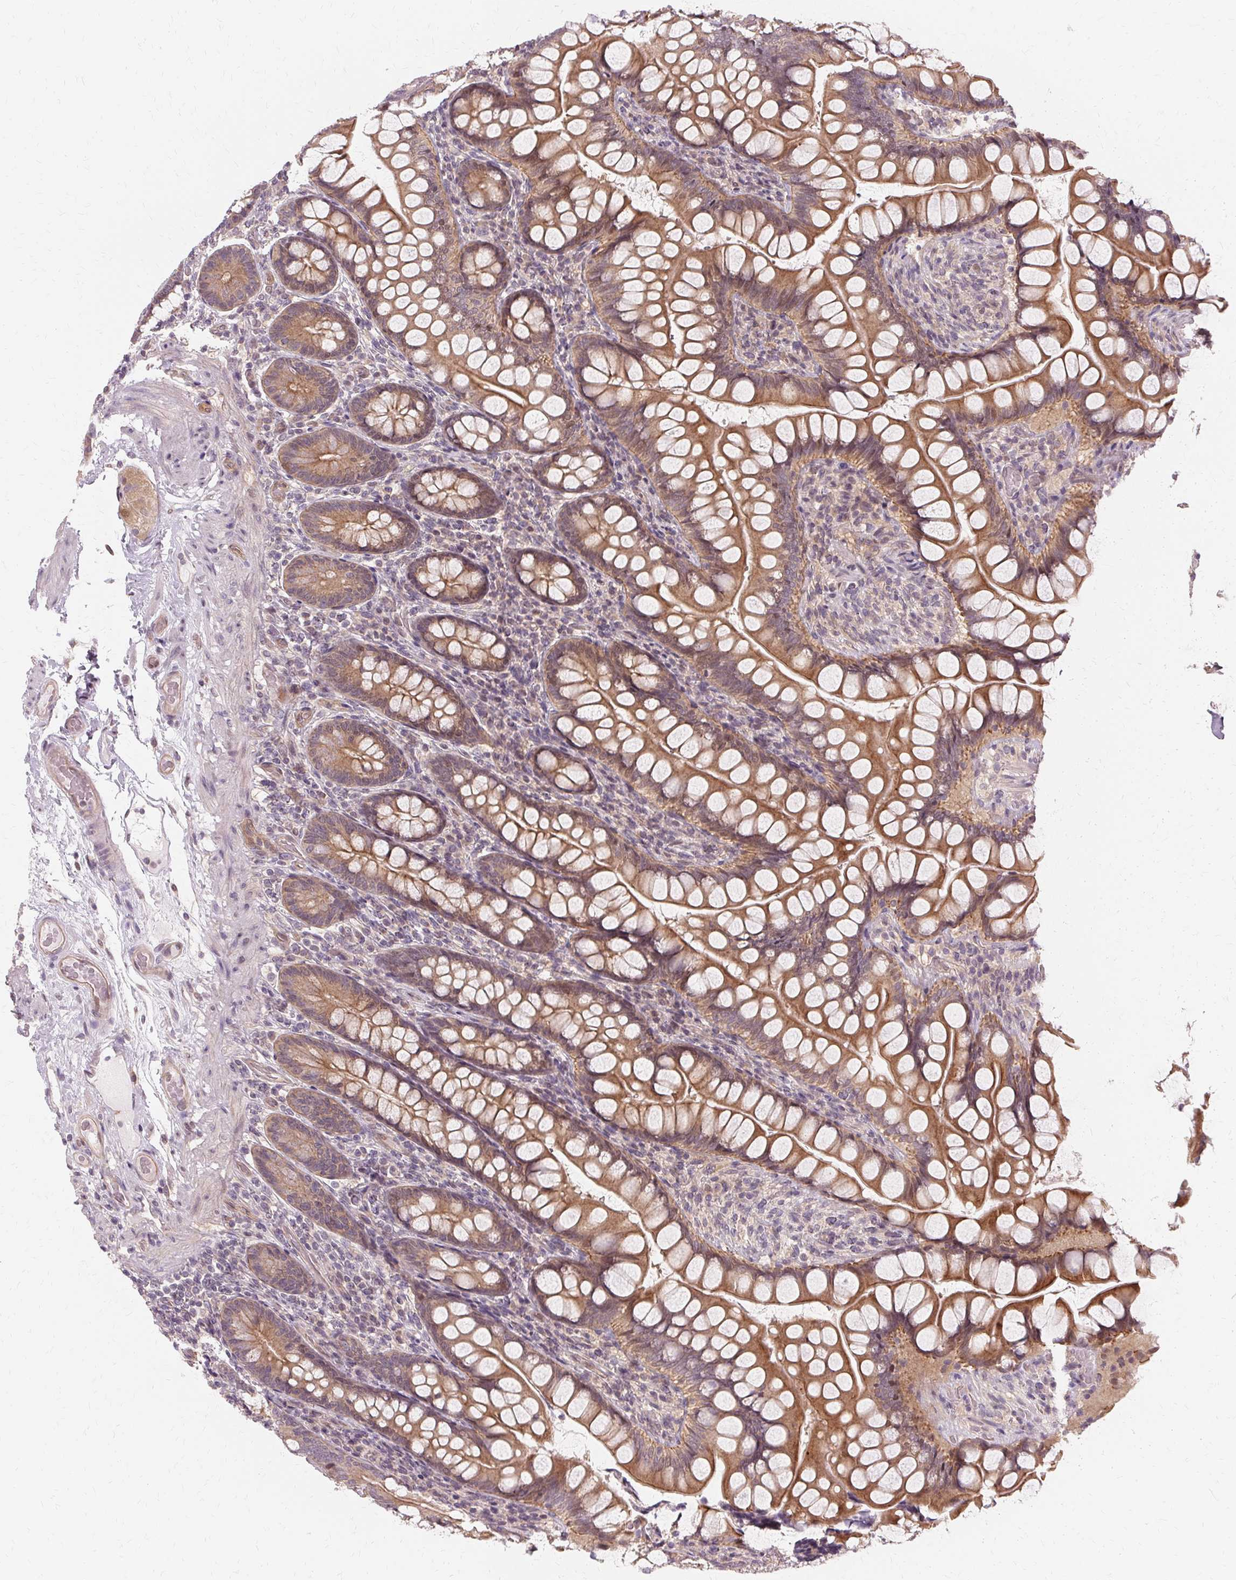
{"staining": {"intensity": "moderate", "quantity": ">75%", "location": "cytoplasmic/membranous"}, "tissue": "small intestine", "cell_type": "Glandular cells", "image_type": "normal", "snomed": [{"axis": "morphology", "description": "Normal tissue, NOS"}, {"axis": "topography", "description": "Small intestine"}], "caption": "Normal small intestine exhibits moderate cytoplasmic/membranous staining in about >75% of glandular cells.", "gene": "USP8", "patient": {"sex": "male", "age": 70}}